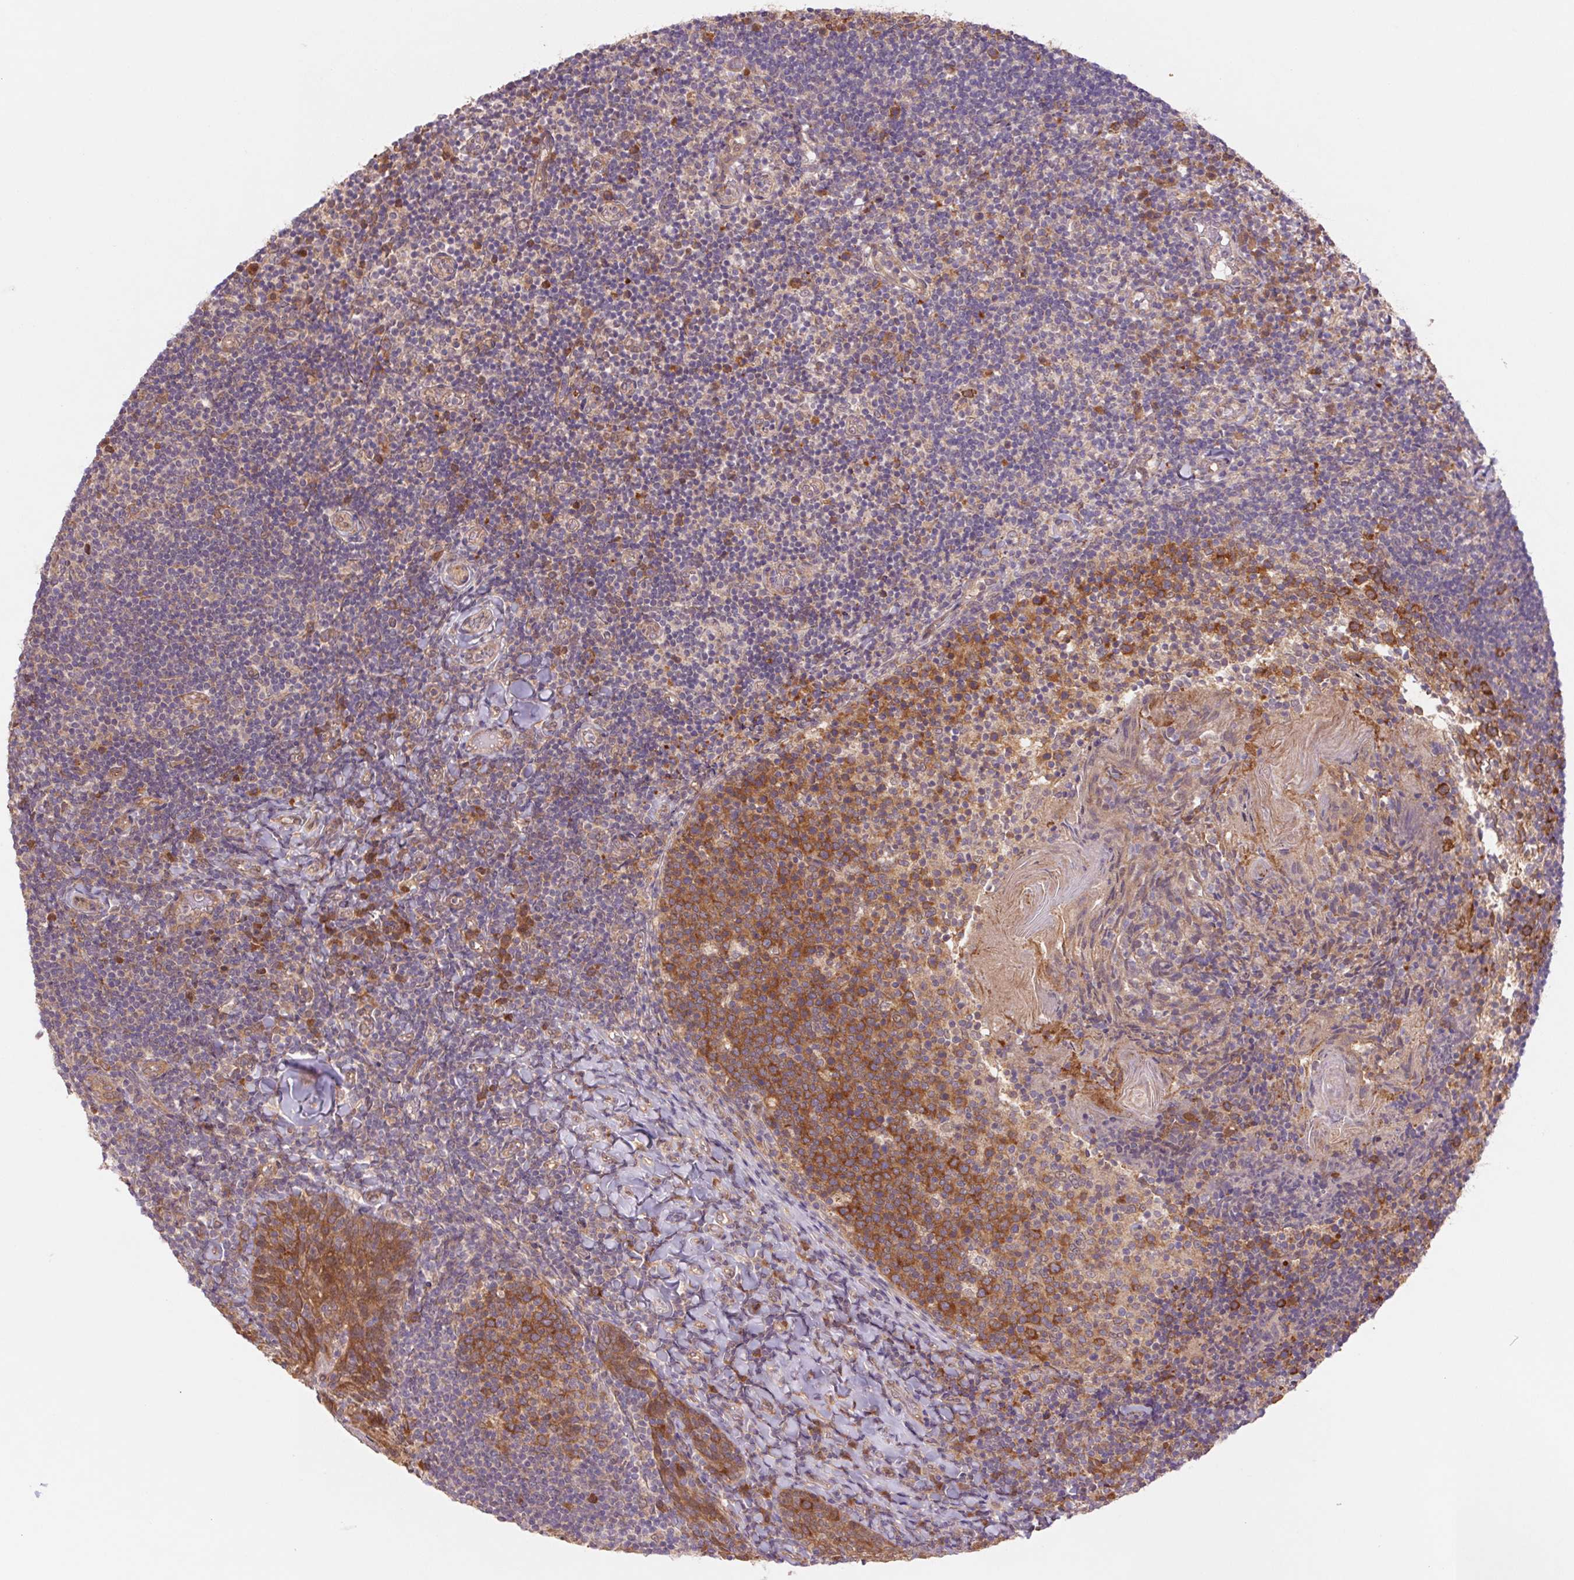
{"staining": {"intensity": "moderate", "quantity": ">75%", "location": "cytoplasmic/membranous"}, "tissue": "tonsil", "cell_type": "Germinal center cells", "image_type": "normal", "snomed": [{"axis": "morphology", "description": "Normal tissue, NOS"}, {"axis": "topography", "description": "Tonsil"}], "caption": "A photomicrograph showing moderate cytoplasmic/membranous staining in about >75% of germinal center cells in benign tonsil, as visualized by brown immunohistochemical staining.", "gene": "RRM1", "patient": {"sex": "female", "age": 10}}